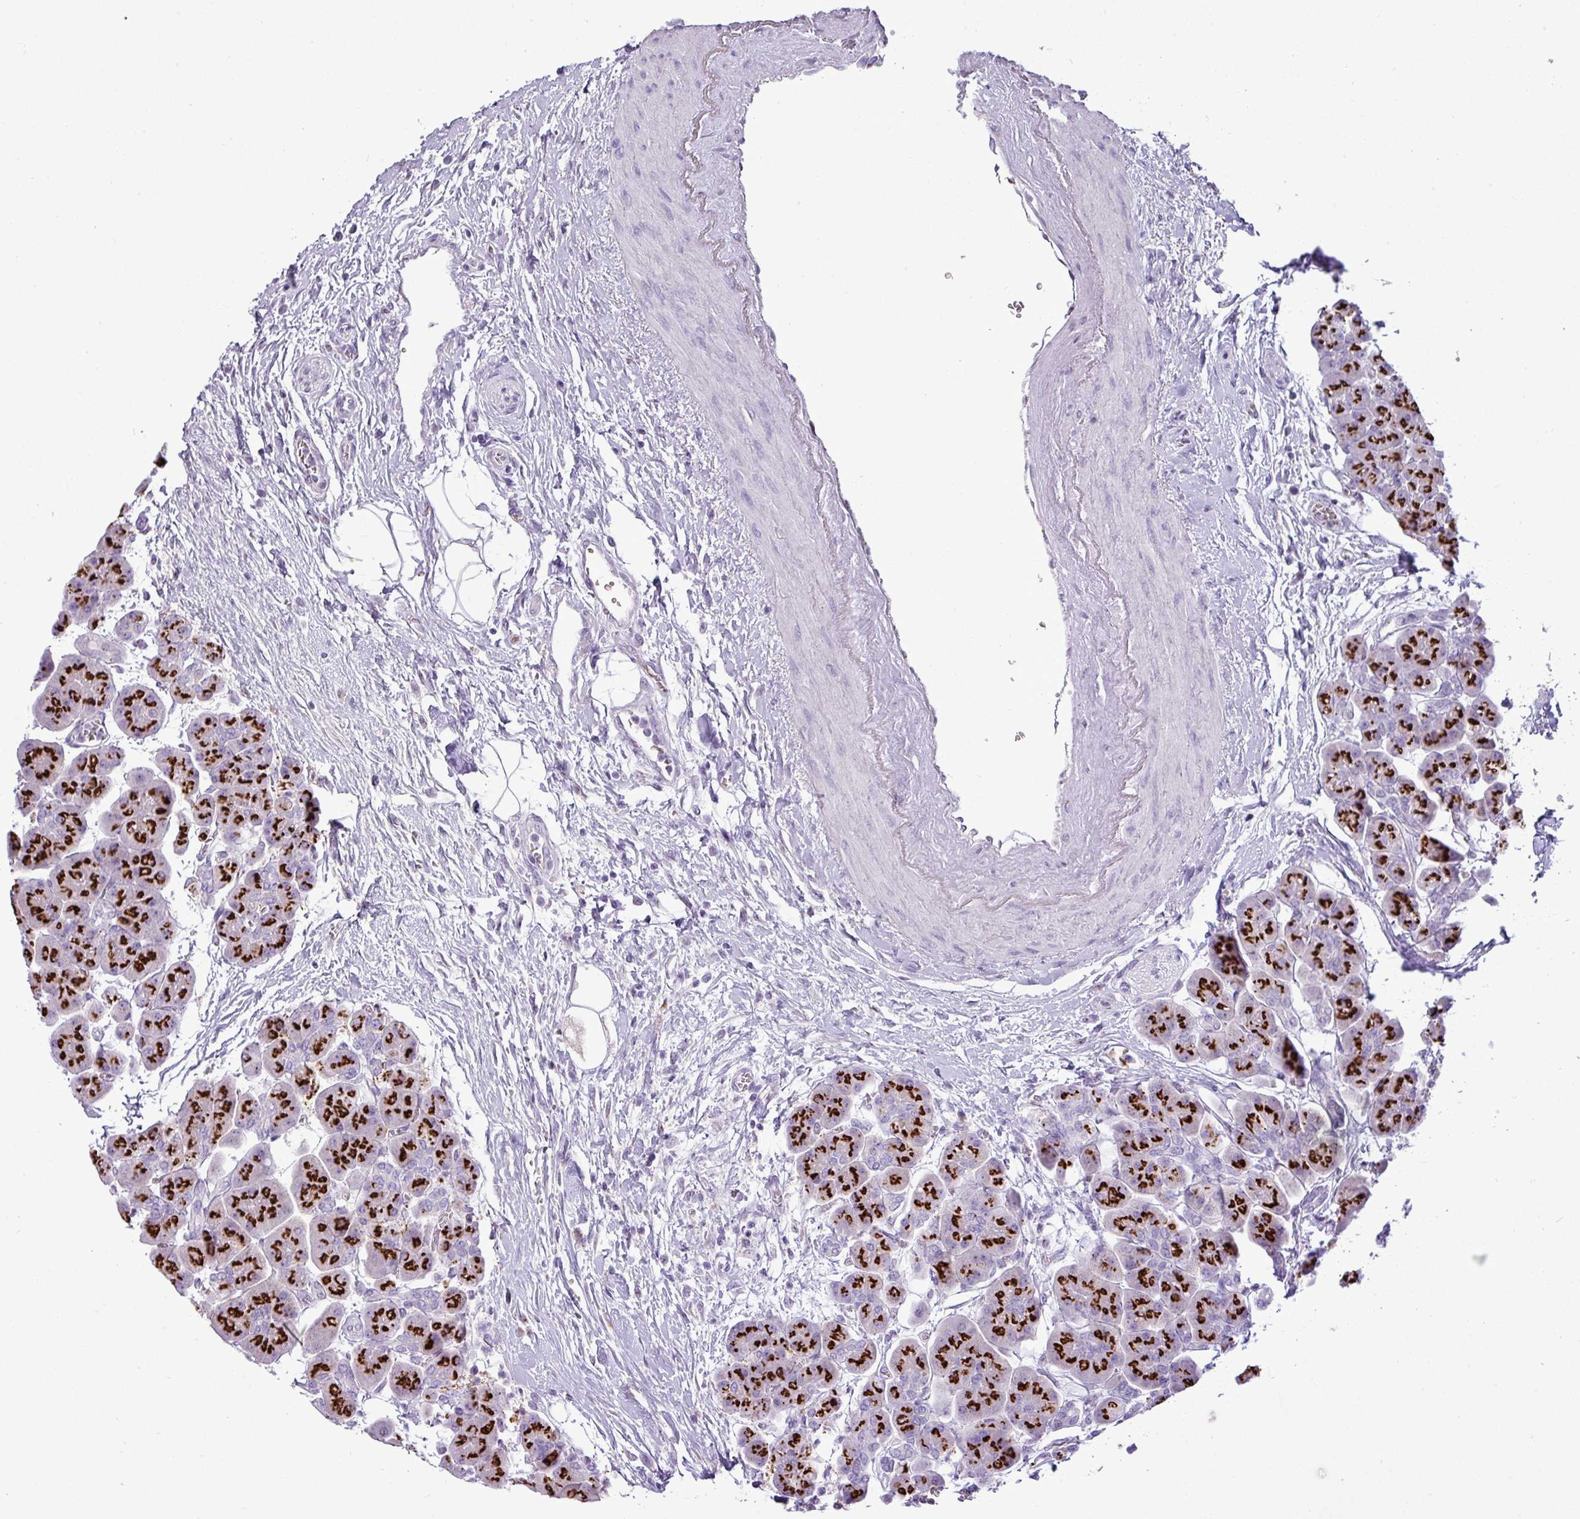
{"staining": {"intensity": "strong", "quantity": ">75%", "location": "cytoplasmic/membranous"}, "tissue": "pancreas", "cell_type": "Exocrine glandular cells", "image_type": "normal", "snomed": [{"axis": "morphology", "description": "Normal tissue, NOS"}, {"axis": "topography", "description": "Pancreas"}], "caption": "DAB (3,3'-diaminobenzidine) immunohistochemical staining of benign human pancreas shows strong cytoplasmic/membranous protein expression in about >75% of exocrine glandular cells. (Brightfield microscopy of DAB IHC at high magnification).", "gene": "FAM43A", "patient": {"sex": "male", "age": 66}}